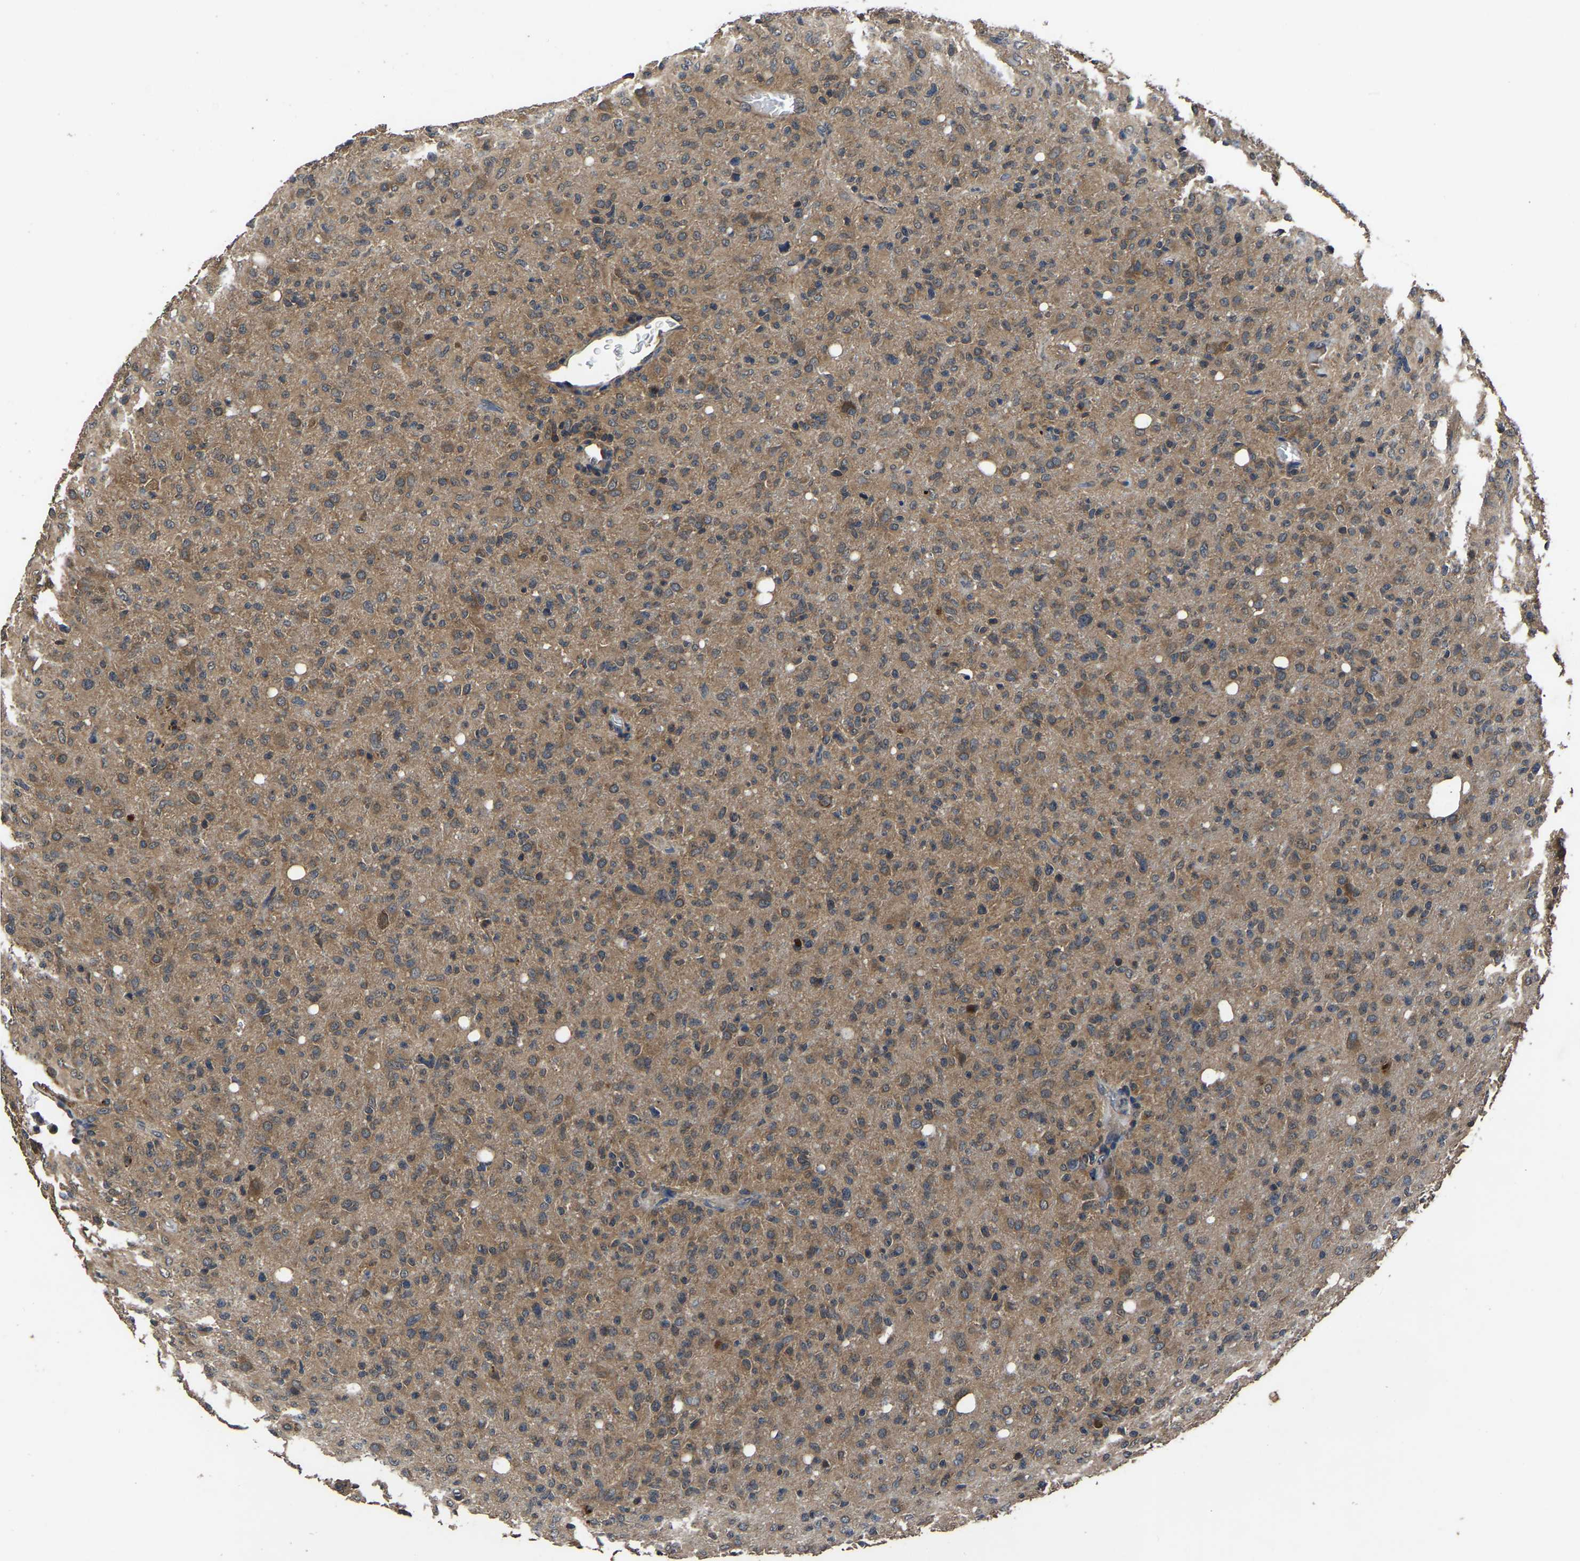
{"staining": {"intensity": "moderate", "quantity": ">75%", "location": "cytoplasmic/membranous"}, "tissue": "glioma", "cell_type": "Tumor cells", "image_type": "cancer", "snomed": [{"axis": "morphology", "description": "Glioma, malignant, High grade"}, {"axis": "topography", "description": "Brain"}], "caption": "Protein analysis of glioma tissue demonstrates moderate cytoplasmic/membranous staining in about >75% of tumor cells. Nuclei are stained in blue.", "gene": "CRYZL1", "patient": {"sex": "female", "age": 57}}